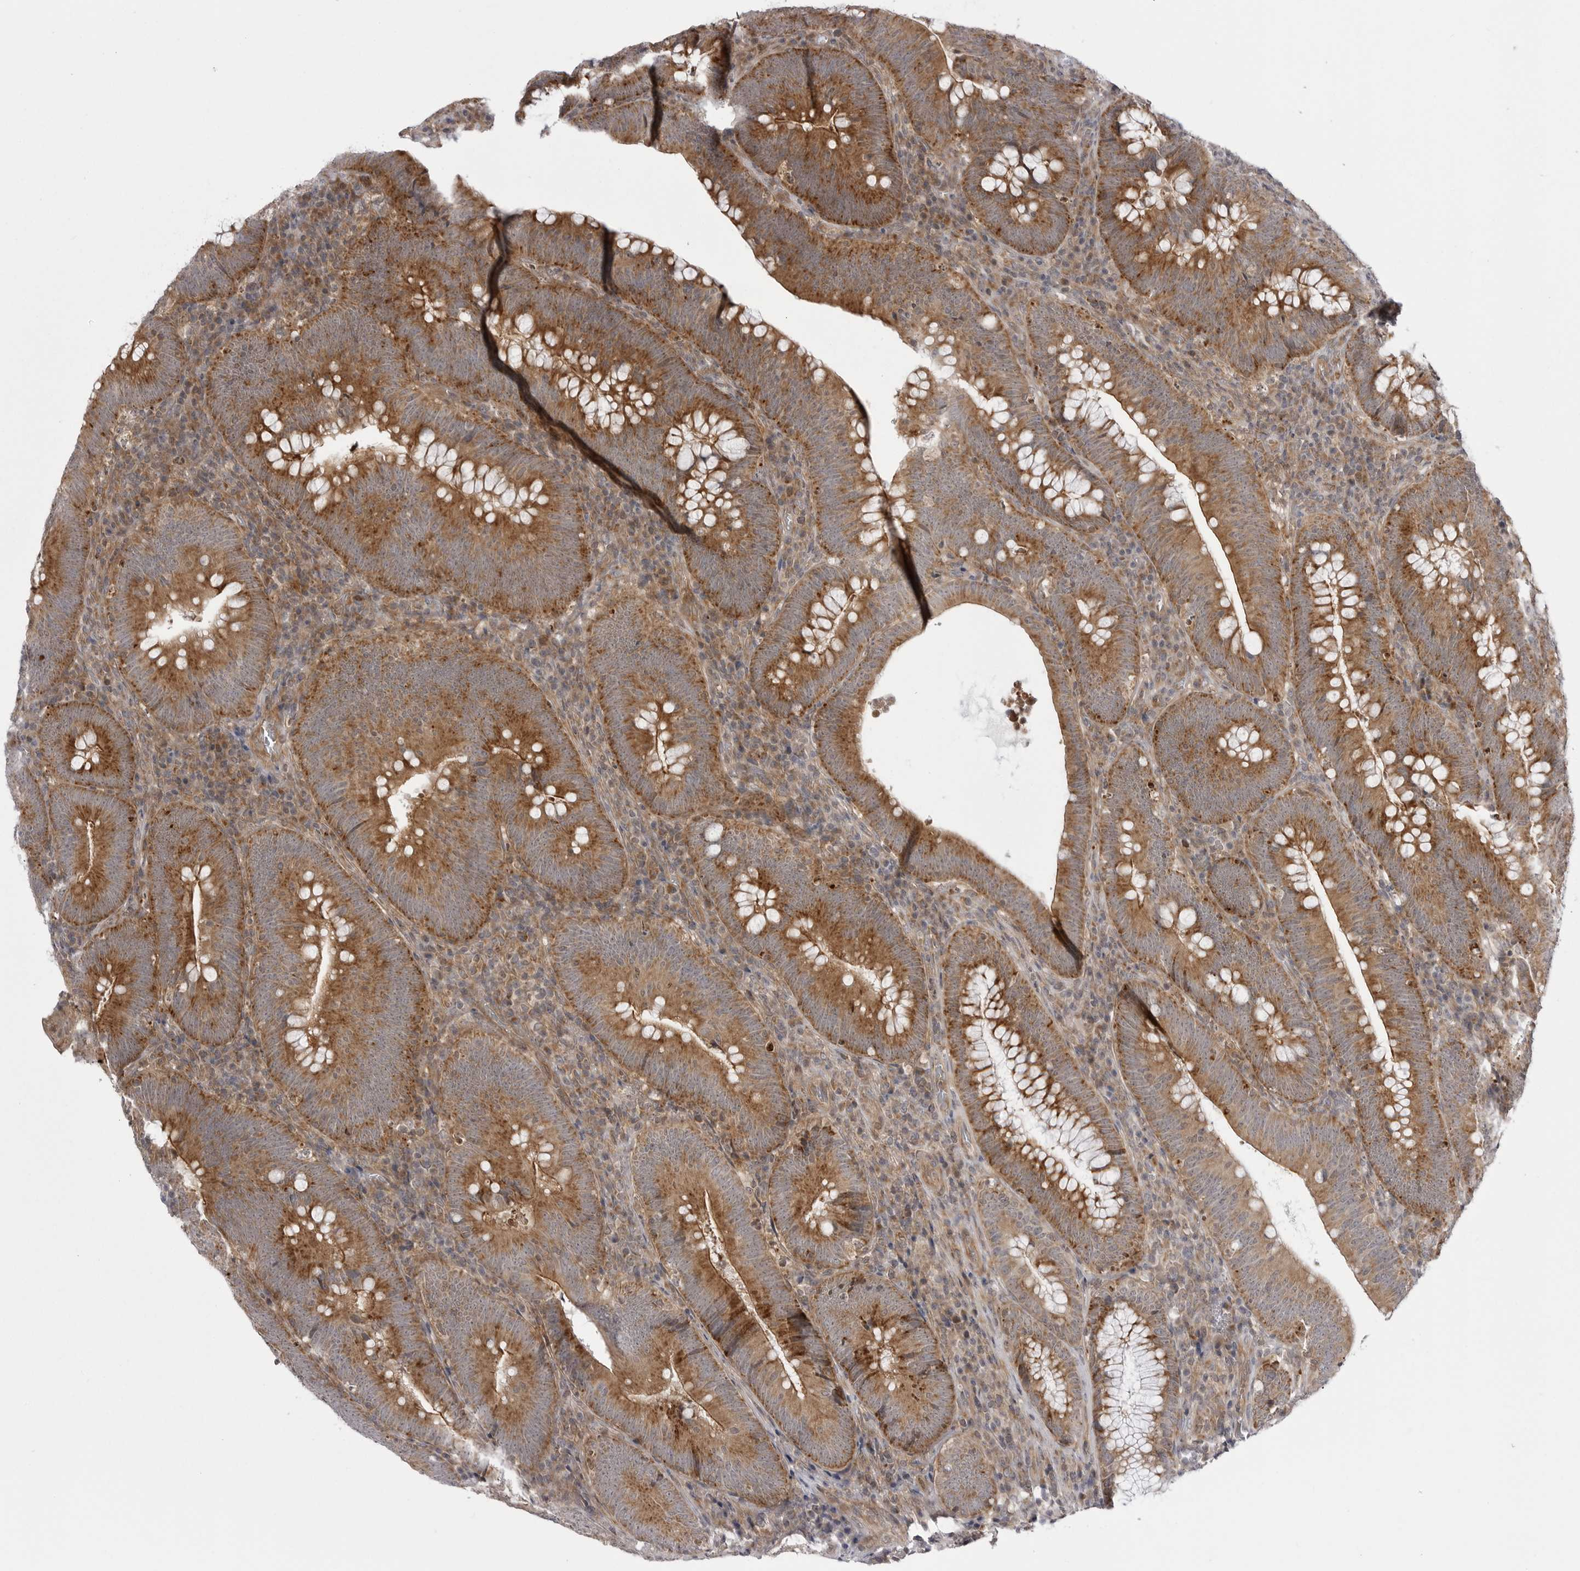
{"staining": {"intensity": "strong", "quantity": ">75%", "location": "cytoplasmic/membranous"}, "tissue": "colorectal cancer", "cell_type": "Tumor cells", "image_type": "cancer", "snomed": [{"axis": "morphology", "description": "Normal tissue, NOS"}, {"axis": "topography", "description": "Colon"}], "caption": "Immunohistochemistry (DAB (3,3'-diaminobenzidine)) staining of colorectal cancer demonstrates strong cytoplasmic/membranous protein positivity in approximately >75% of tumor cells. (IHC, brightfield microscopy, high magnification).", "gene": "CCDC18", "patient": {"sex": "female", "age": 82}}